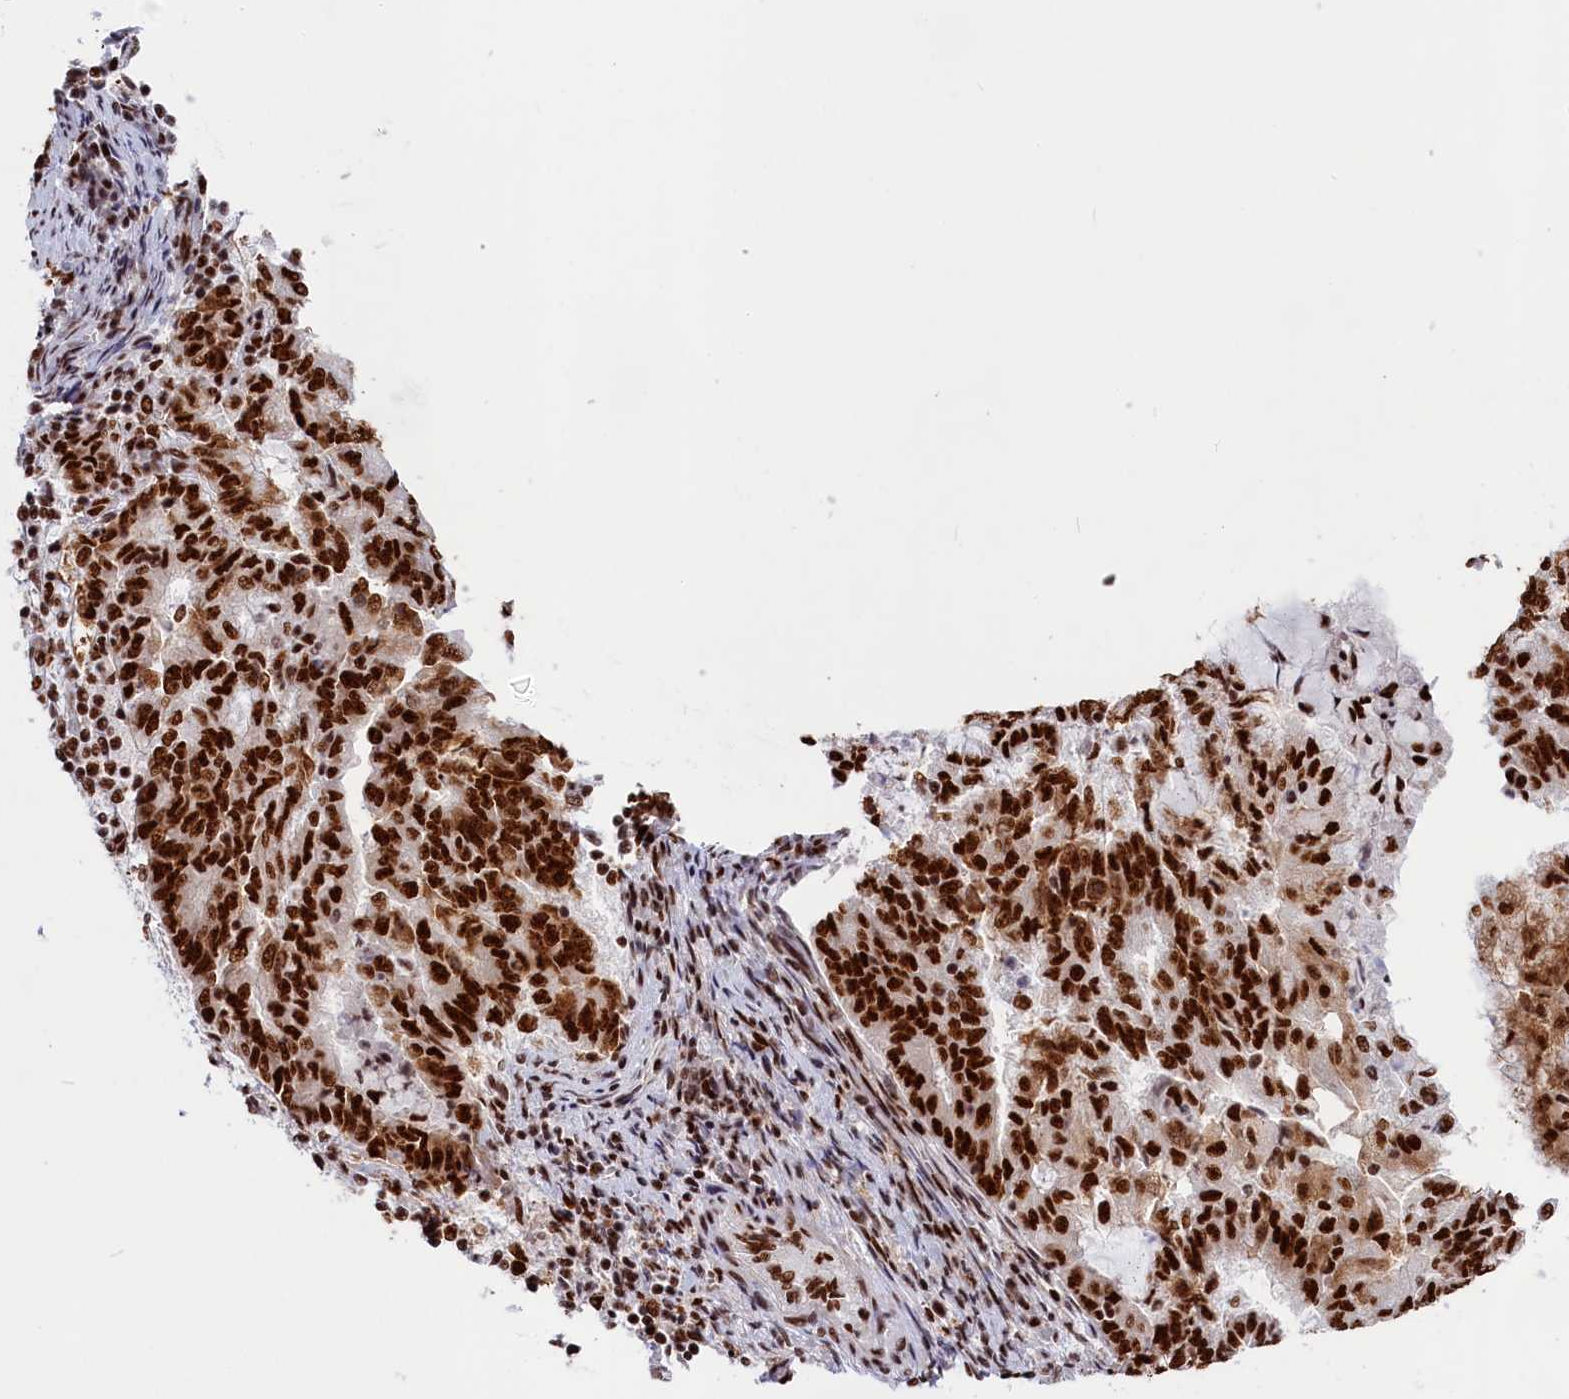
{"staining": {"intensity": "strong", "quantity": ">75%", "location": "nuclear"}, "tissue": "endometrial cancer", "cell_type": "Tumor cells", "image_type": "cancer", "snomed": [{"axis": "morphology", "description": "Adenocarcinoma, NOS"}, {"axis": "topography", "description": "Endometrium"}], "caption": "Tumor cells demonstrate high levels of strong nuclear positivity in approximately >75% of cells in endometrial cancer (adenocarcinoma). (Stains: DAB in brown, nuclei in blue, Microscopy: brightfield microscopy at high magnification).", "gene": "SNRNP70", "patient": {"sex": "female", "age": 80}}